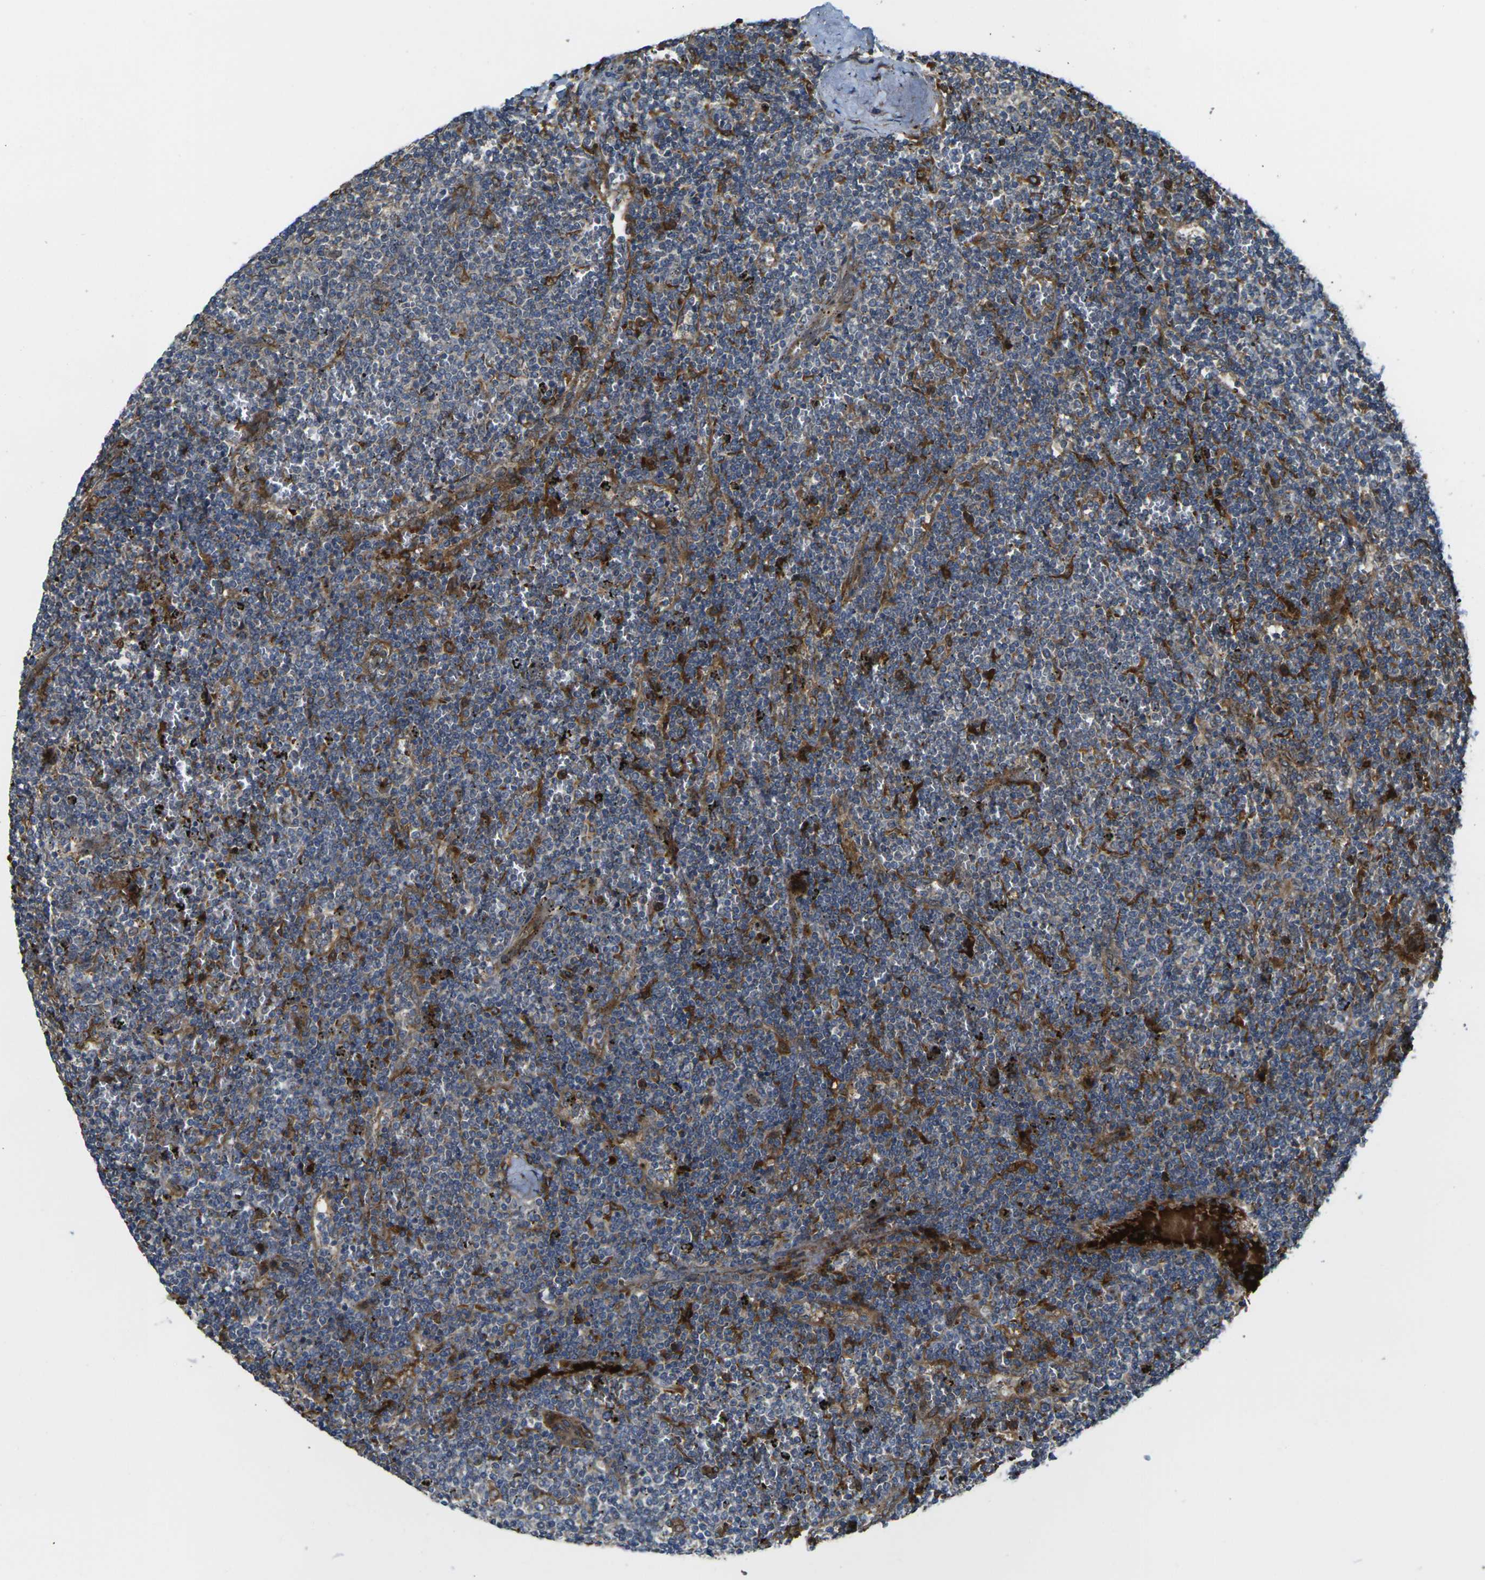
{"staining": {"intensity": "moderate", "quantity": "<25%", "location": "cytoplasmic/membranous"}, "tissue": "lymphoma", "cell_type": "Tumor cells", "image_type": "cancer", "snomed": [{"axis": "morphology", "description": "Malignant lymphoma, non-Hodgkin's type, Low grade"}, {"axis": "topography", "description": "Spleen"}], "caption": "A brown stain shows moderate cytoplasmic/membranous expression of a protein in human lymphoma tumor cells.", "gene": "FZD1", "patient": {"sex": "female", "age": 50}}